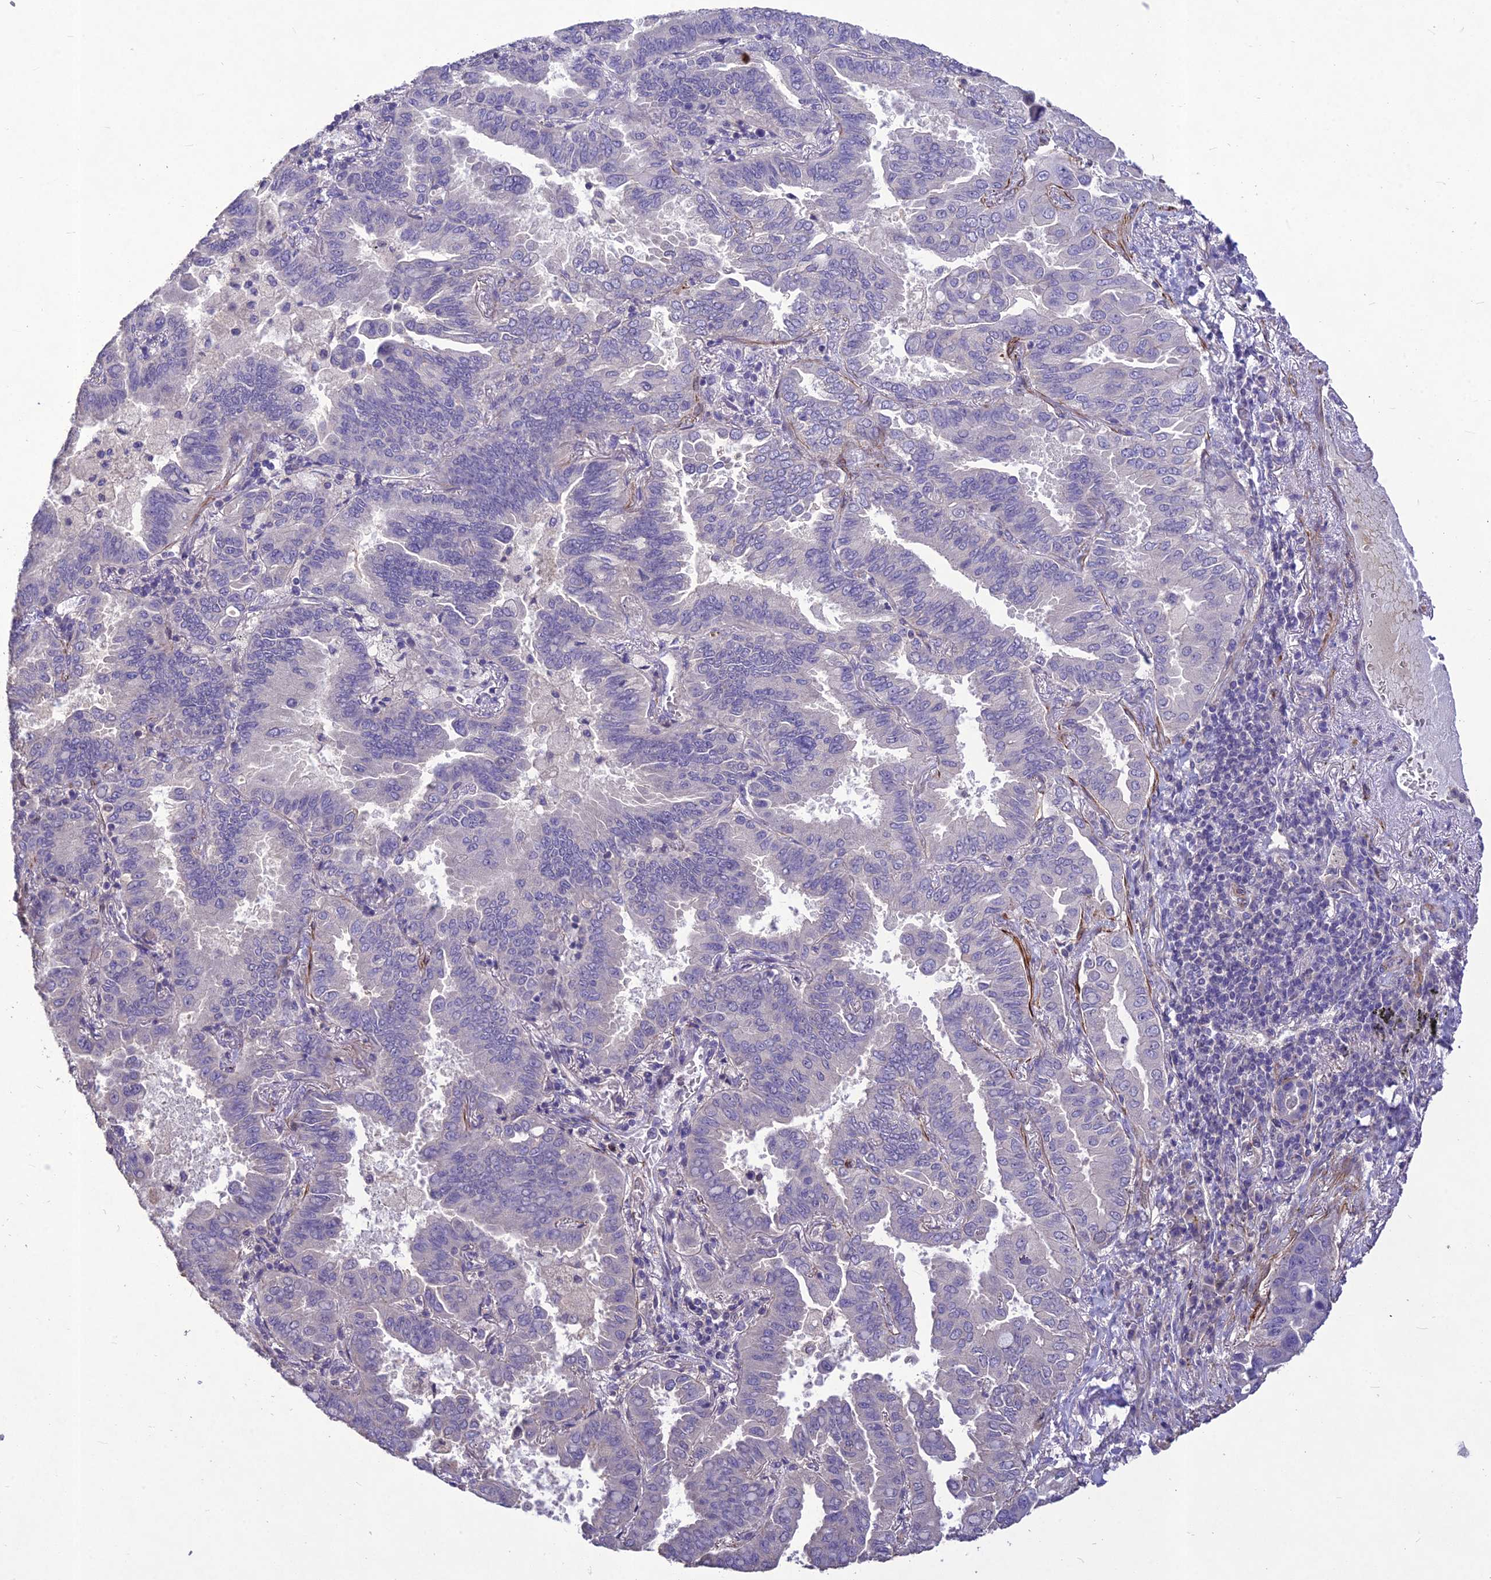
{"staining": {"intensity": "negative", "quantity": "none", "location": "none"}, "tissue": "lung cancer", "cell_type": "Tumor cells", "image_type": "cancer", "snomed": [{"axis": "morphology", "description": "Adenocarcinoma, NOS"}, {"axis": "topography", "description": "Lung"}], "caption": "DAB immunohistochemical staining of adenocarcinoma (lung) shows no significant staining in tumor cells.", "gene": "CLUH", "patient": {"sex": "male", "age": 64}}